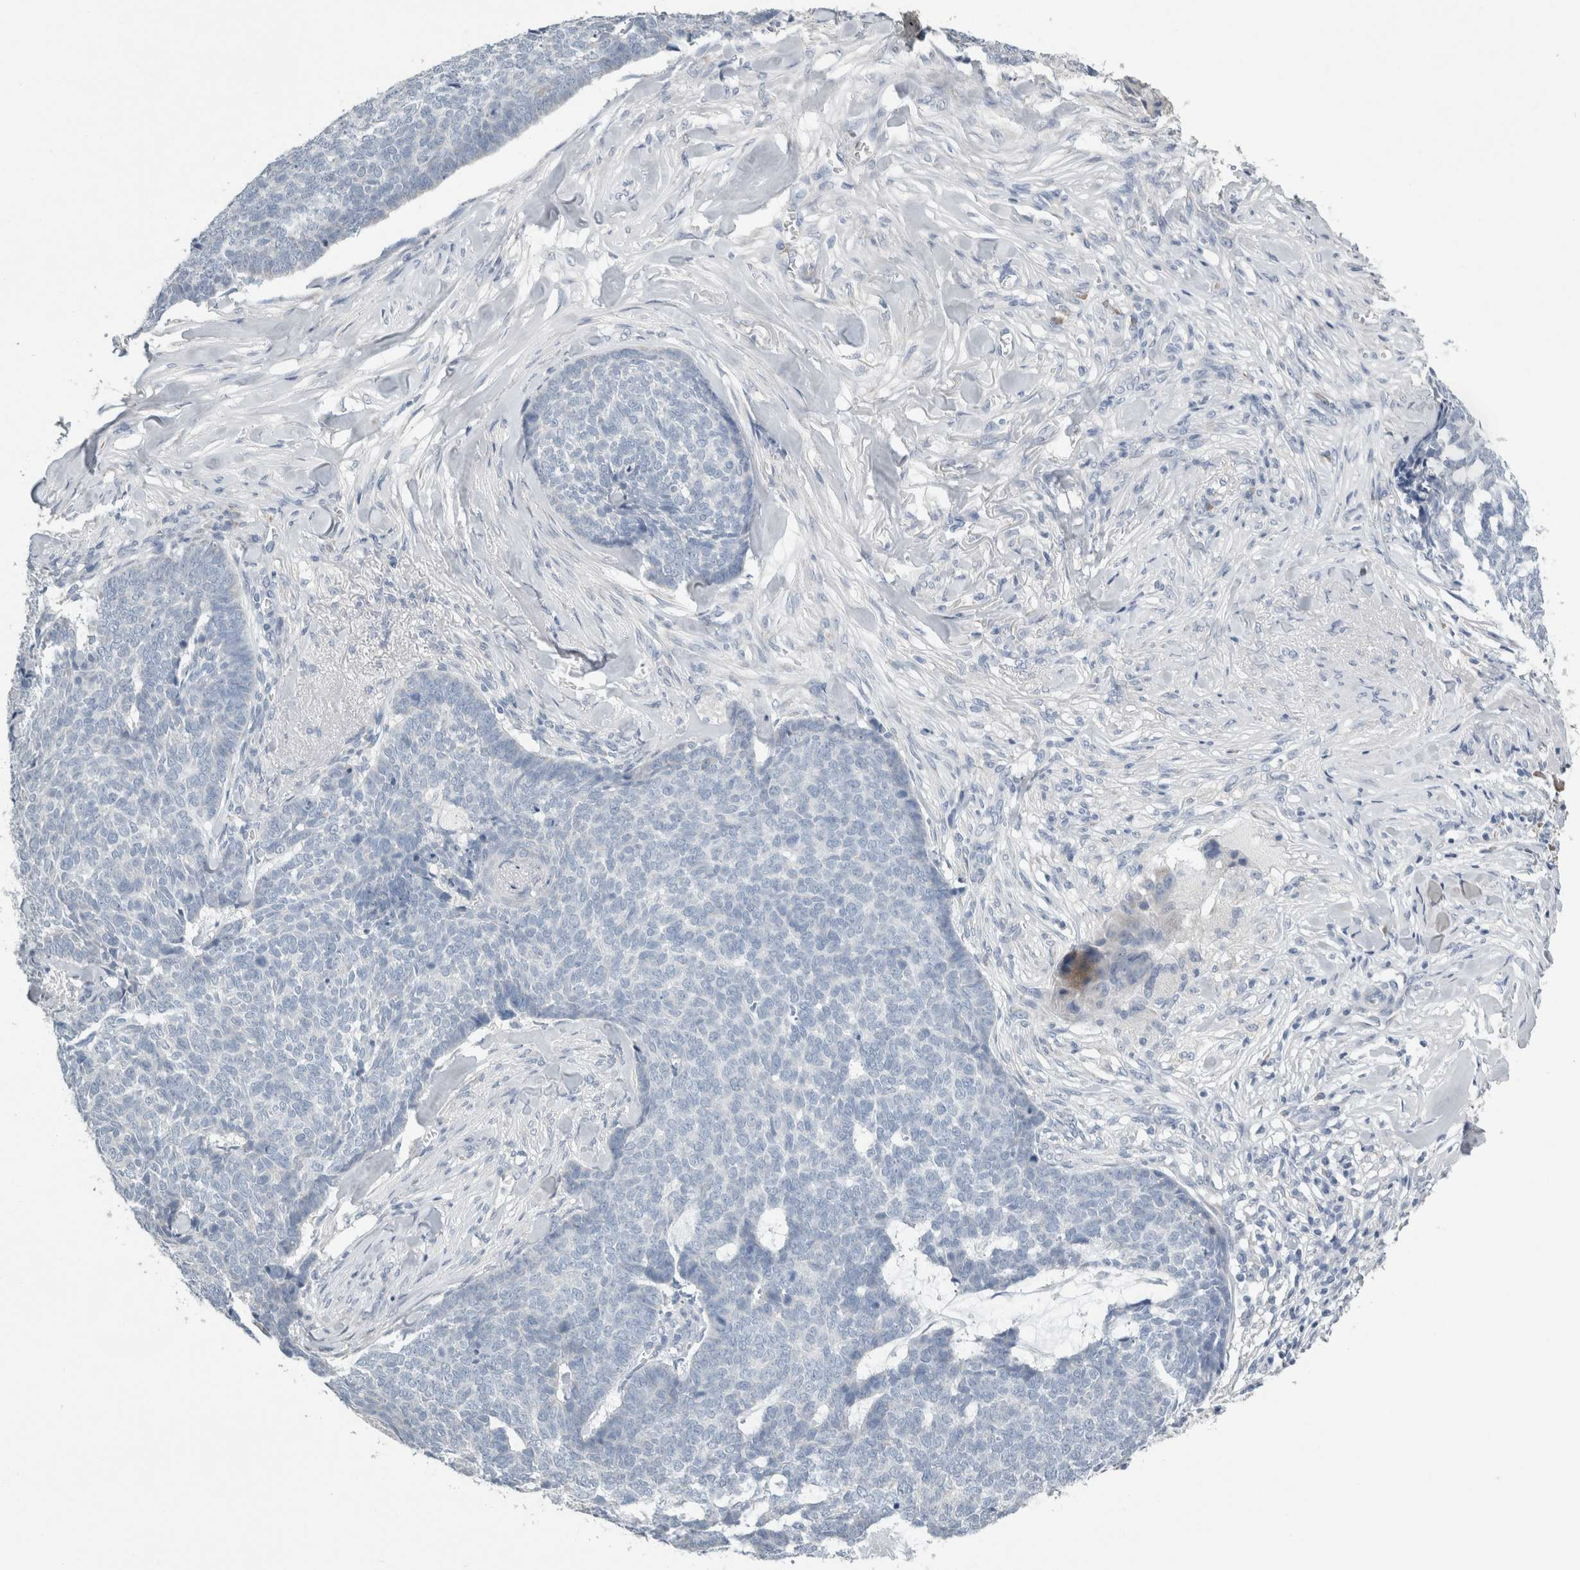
{"staining": {"intensity": "negative", "quantity": "none", "location": "none"}, "tissue": "skin cancer", "cell_type": "Tumor cells", "image_type": "cancer", "snomed": [{"axis": "morphology", "description": "Basal cell carcinoma"}, {"axis": "topography", "description": "Skin"}], "caption": "A histopathology image of human skin cancer (basal cell carcinoma) is negative for staining in tumor cells.", "gene": "NEFM", "patient": {"sex": "male", "age": 84}}